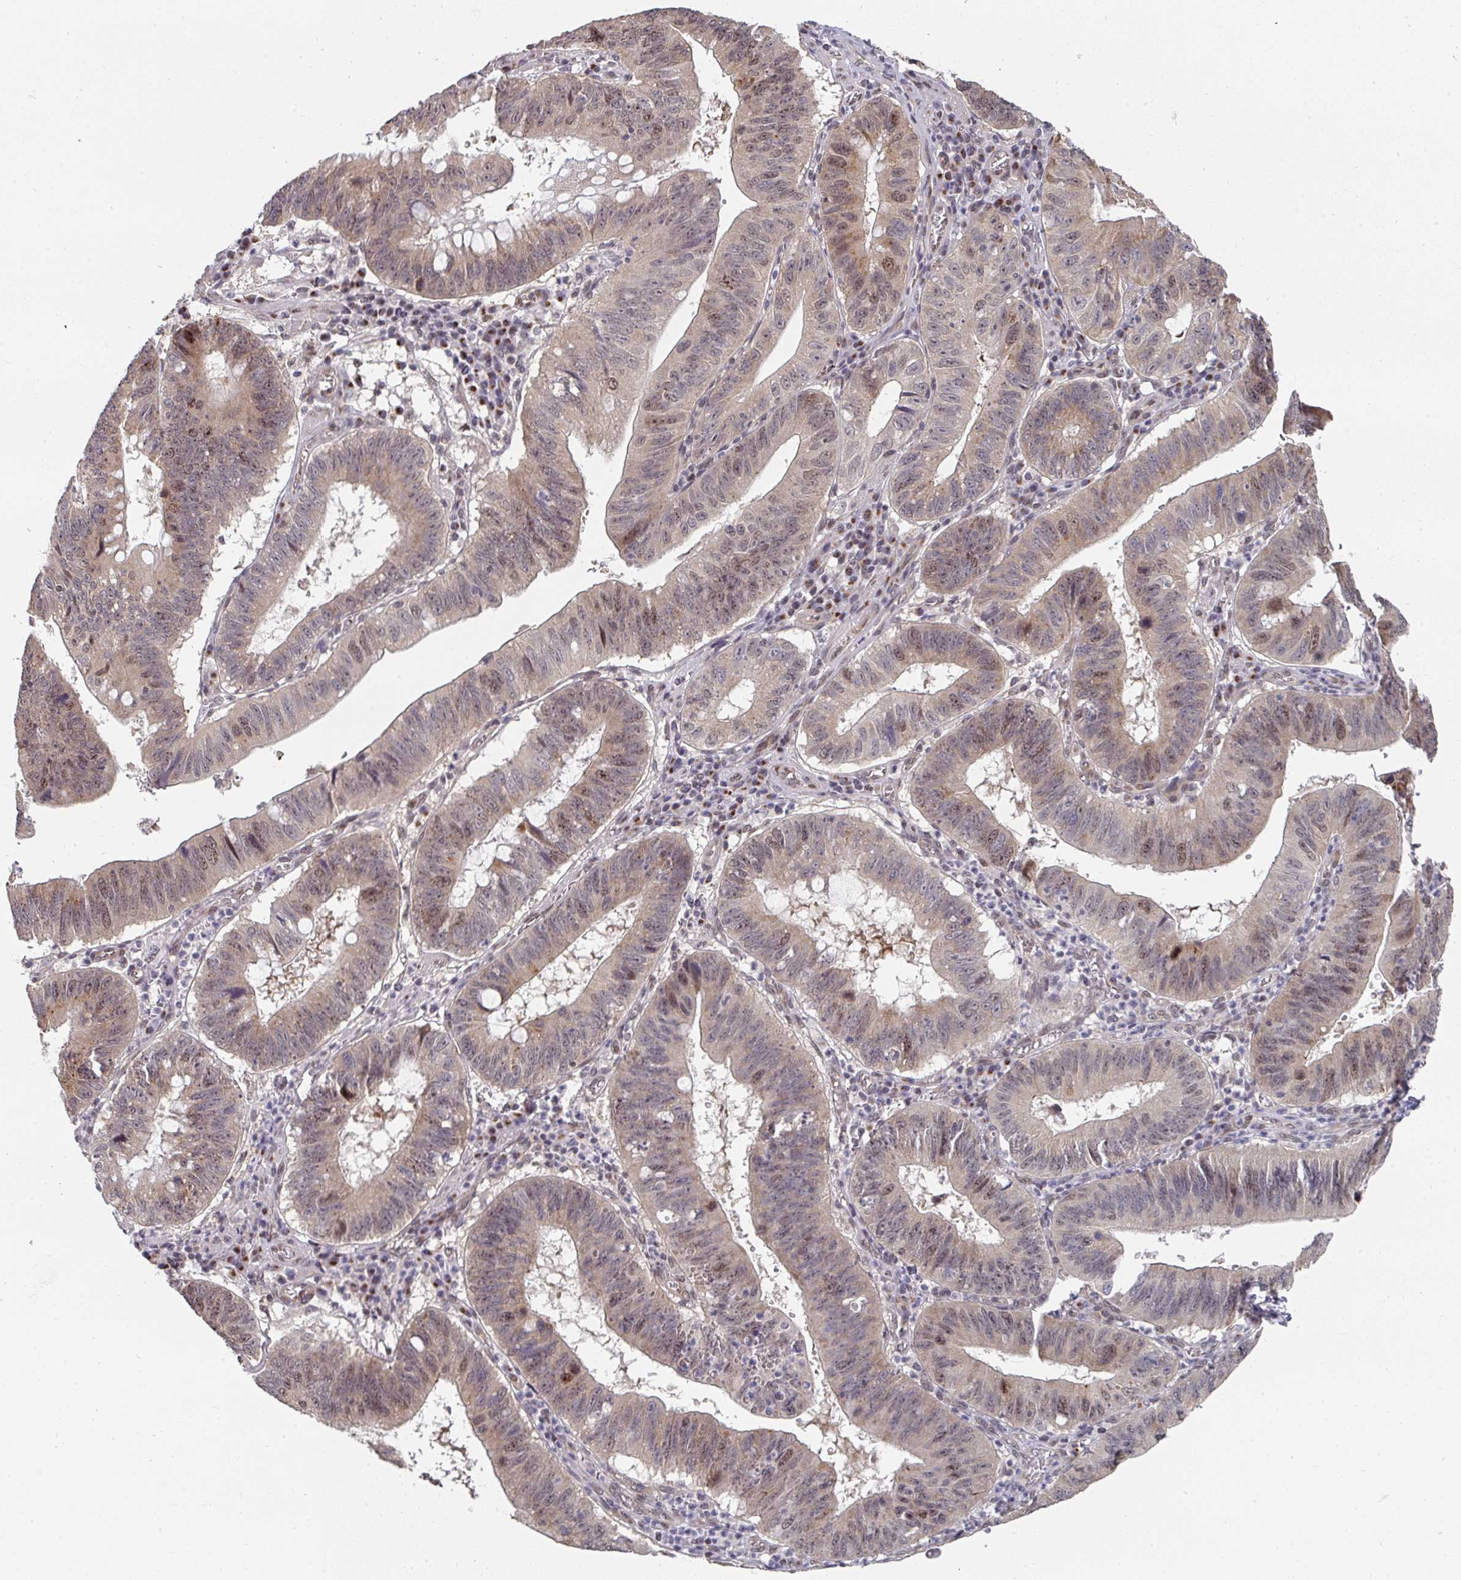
{"staining": {"intensity": "weak", "quantity": "<25%", "location": "nuclear"}, "tissue": "stomach cancer", "cell_type": "Tumor cells", "image_type": "cancer", "snomed": [{"axis": "morphology", "description": "Adenocarcinoma, NOS"}, {"axis": "topography", "description": "Stomach"}], "caption": "Tumor cells show no significant protein positivity in stomach cancer.", "gene": "C18orf25", "patient": {"sex": "male", "age": 59}}